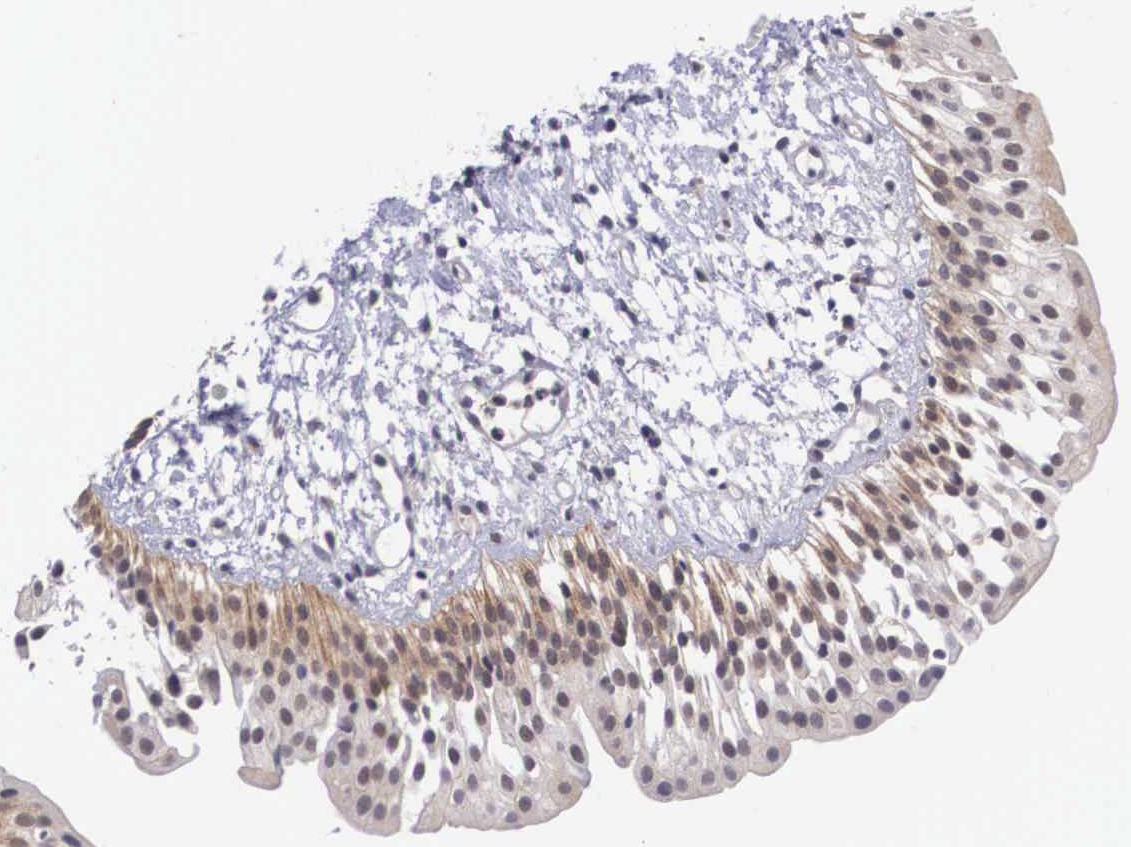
{"staining": {"intensity": "moderate", "quantity": ">75%", "location": "cytoplasmic/membranous,nuclear"}, "tissue": "urinary bladder", "cell_type": "Urothelial cells", "image_type": "normal", "snomed": [{"axis": "morphology", "description": "Normal tissue, NOS"}, {"axis": "topography", "description": "Urinary bladder"}], "caption": "High-power microscopy captured an IHC photomicrograph of unremarkable urinary bladder, revealing moderate cytoplasmic/membranous,nuclear expression in about >75% of urothelial cells. The protein is shown in brown color, while the nuclei are stained blue.", "gene": "NINL", "patient": {"sex": "male", "age": 48}}